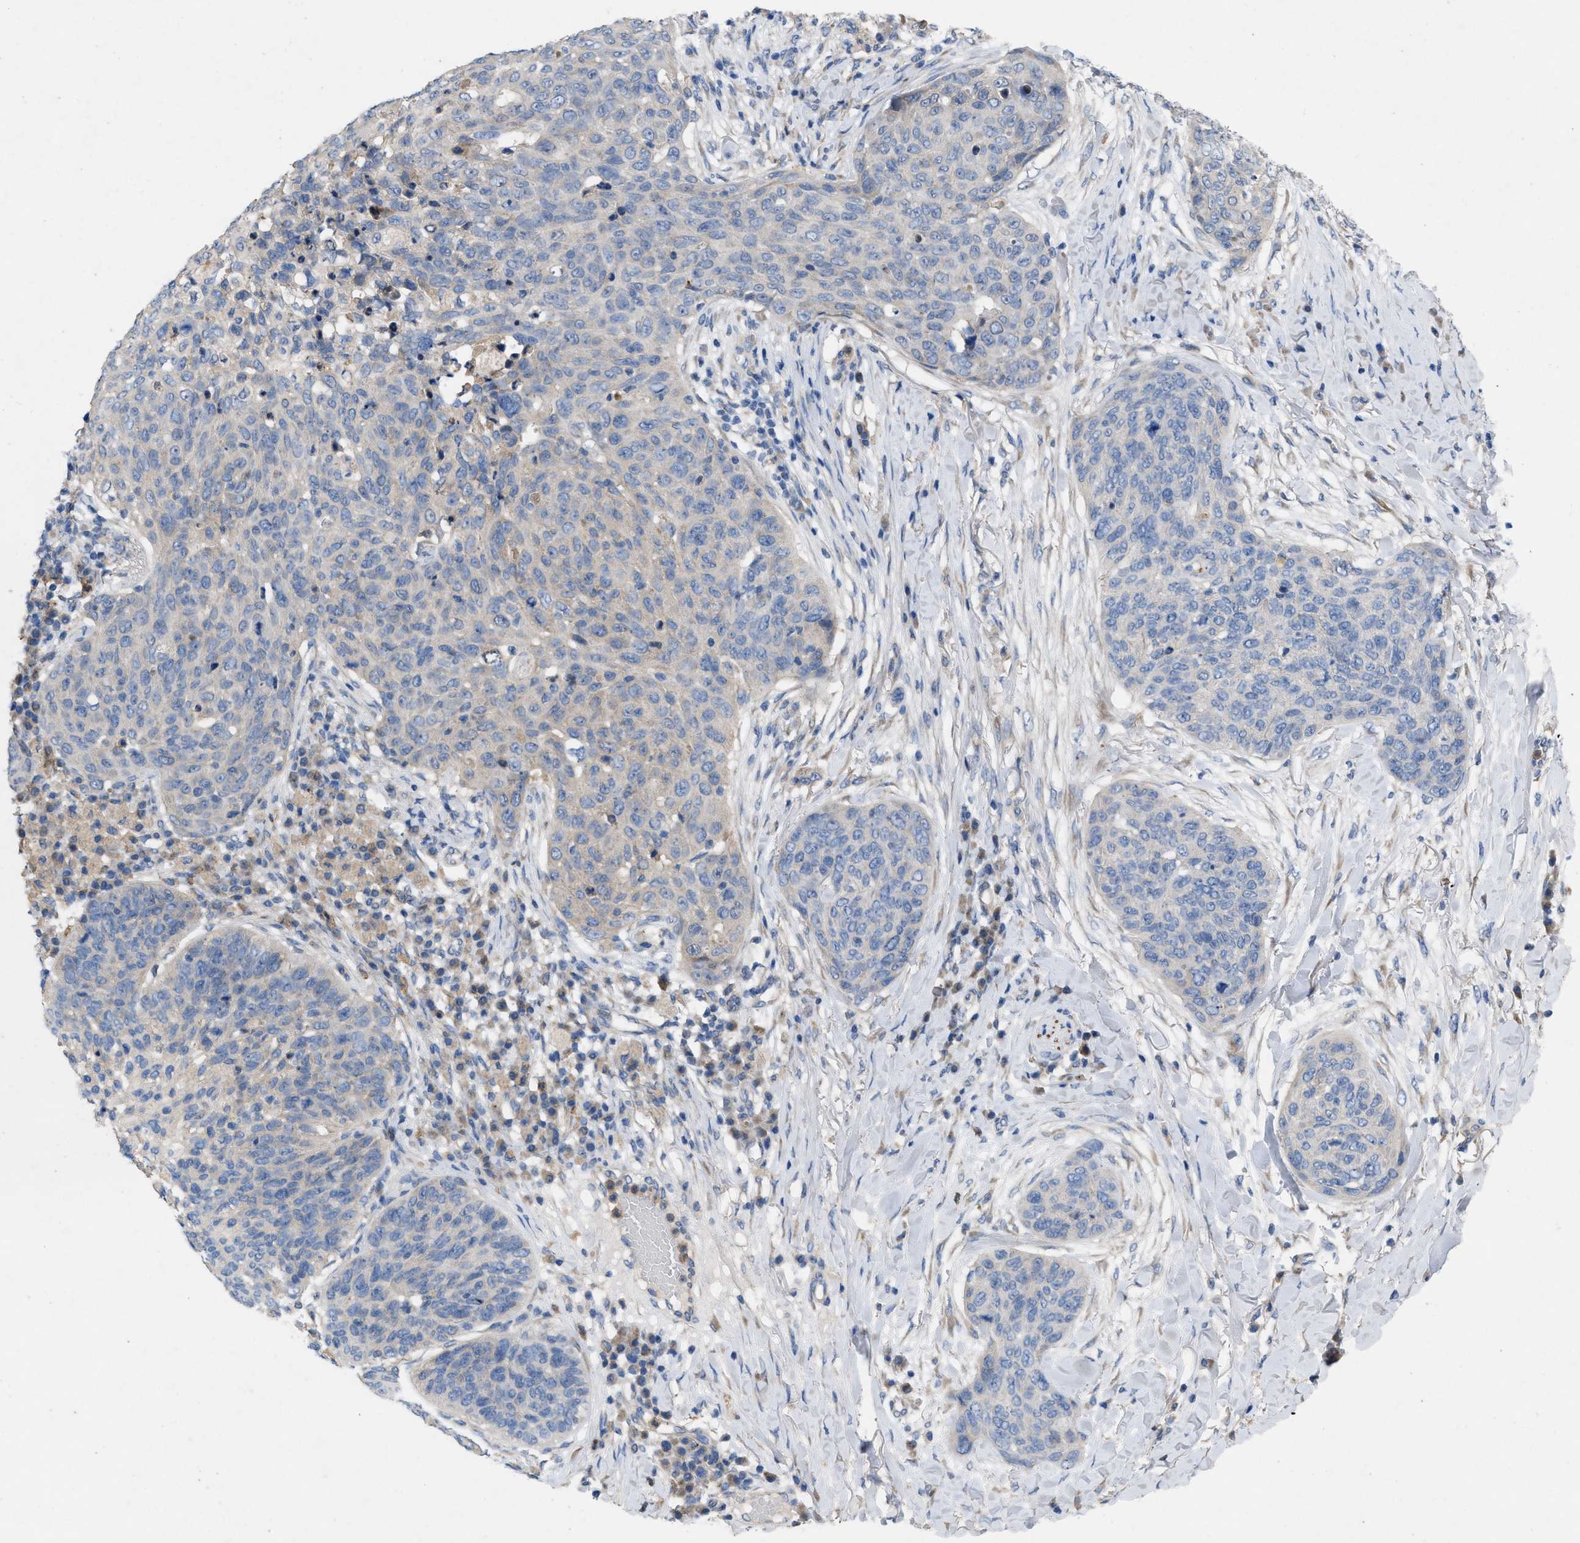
{"staining": {"intensity": "negative", "quantity": "none", "location": "none"}, "tissue": "skin cancer", "cell_type": "Tumor cells", "image_type": "cancer", "snomed": [{"axis": "morphology", "description": "Squamous cell carcinoma in situ, NOS"}, {"axis": "morphology", "description": "Squamous cell carcinoma, NOS"}, {"axis": "topography", "description": "Skin"}], "caption": "Skin cancer was stained to show a protein in brown. There is no significant expression in tumor cells.", "gene": "PLPPR5", "patient": {"sex": "male", "age": 93}}